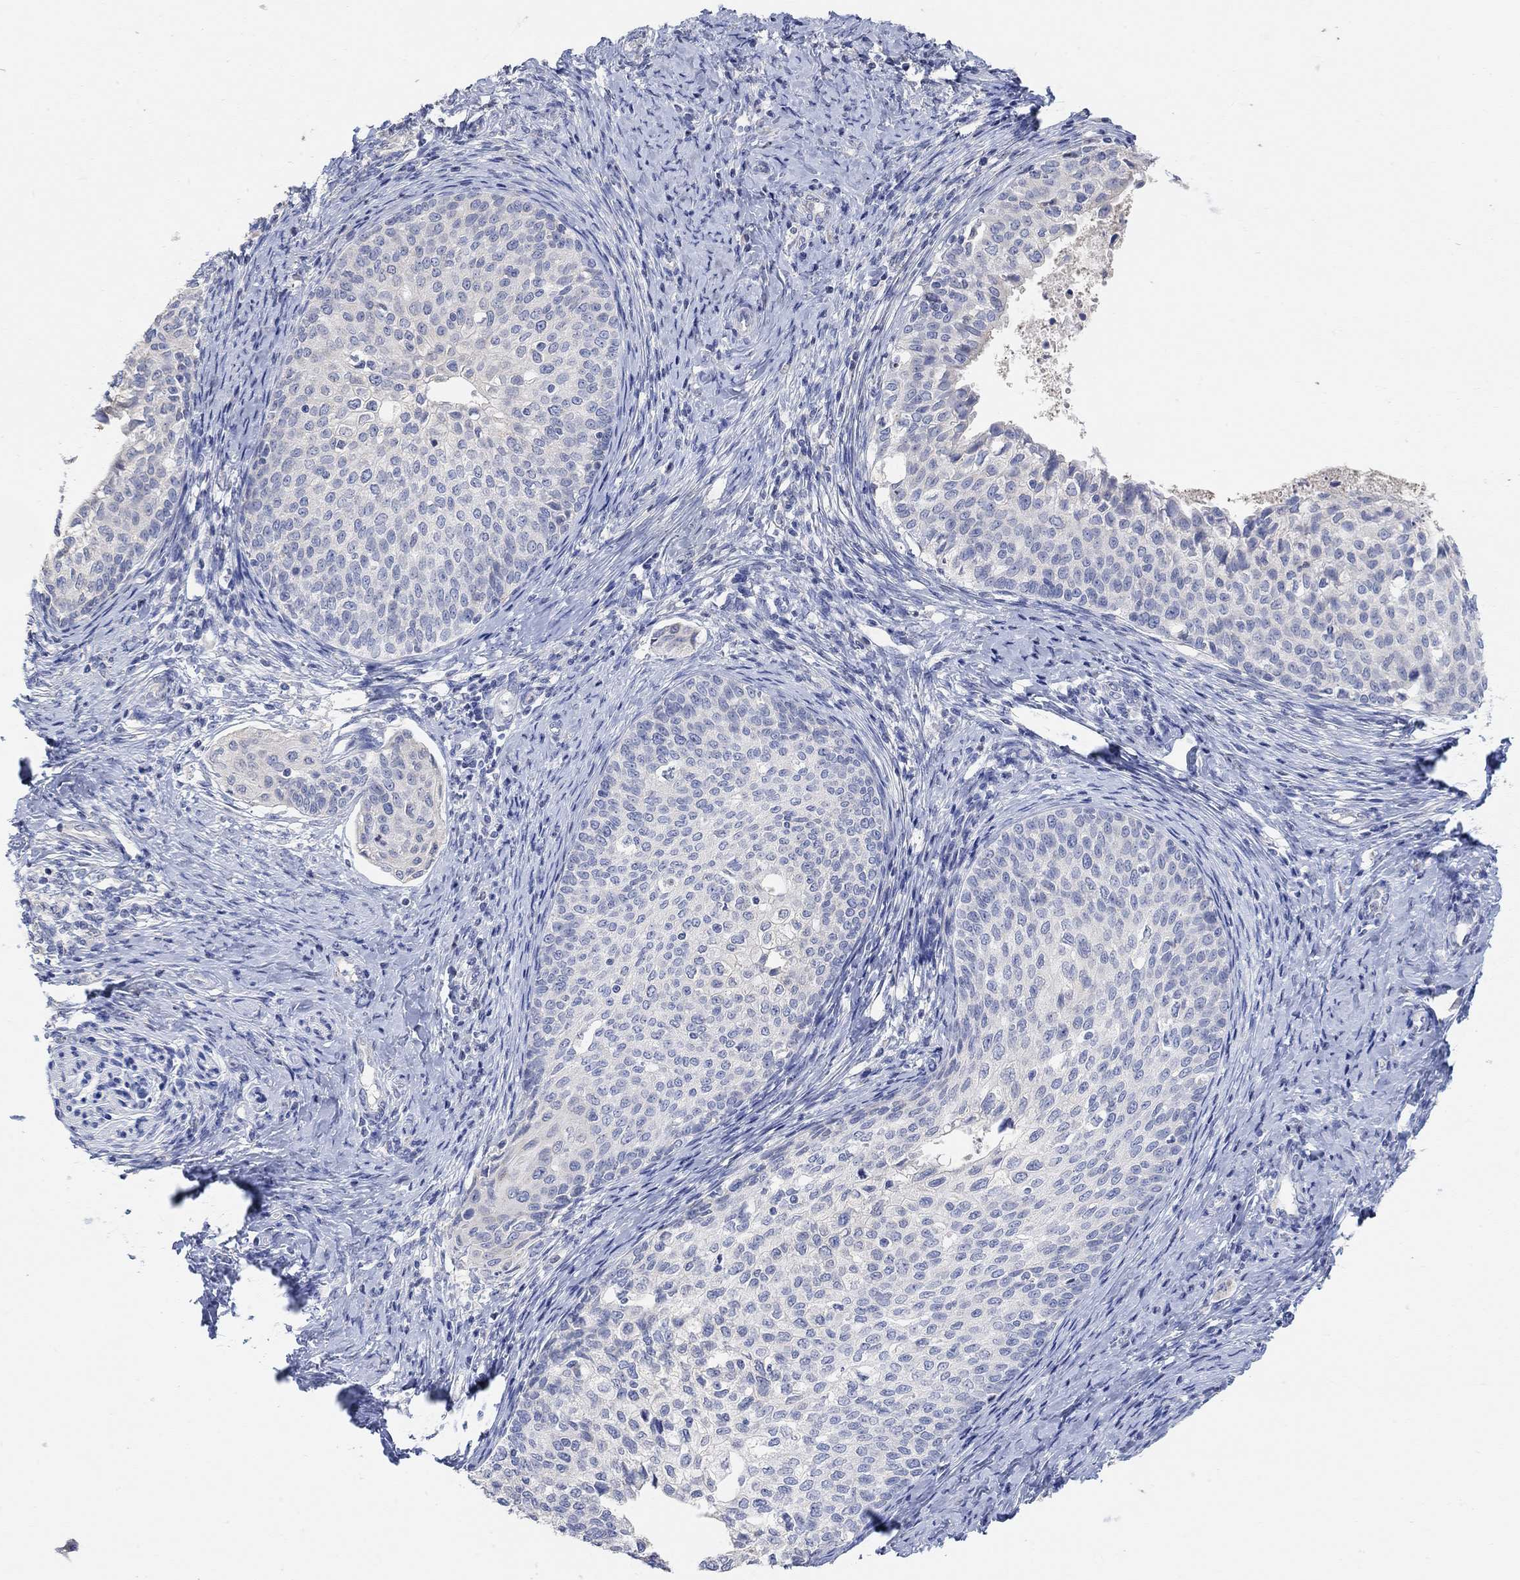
{"staining": {"intensity": "negative", "quantity": "none", "location": "none"}, "tissue": "cervical cancer", "cell_type": "Tumor cells", "image_type": "cancer", "snomed": [{"axis": "morphology", "description": "Squamous cell carcinoma, NOS"}, {"axis": "topography", "description": "Cervix"}], "caption": "There is no significant positivity in tumor cells of cervical squamous cell carcinoma.", "gene": "NLRP14", "patient": {"sex": "female", "age": 51}}